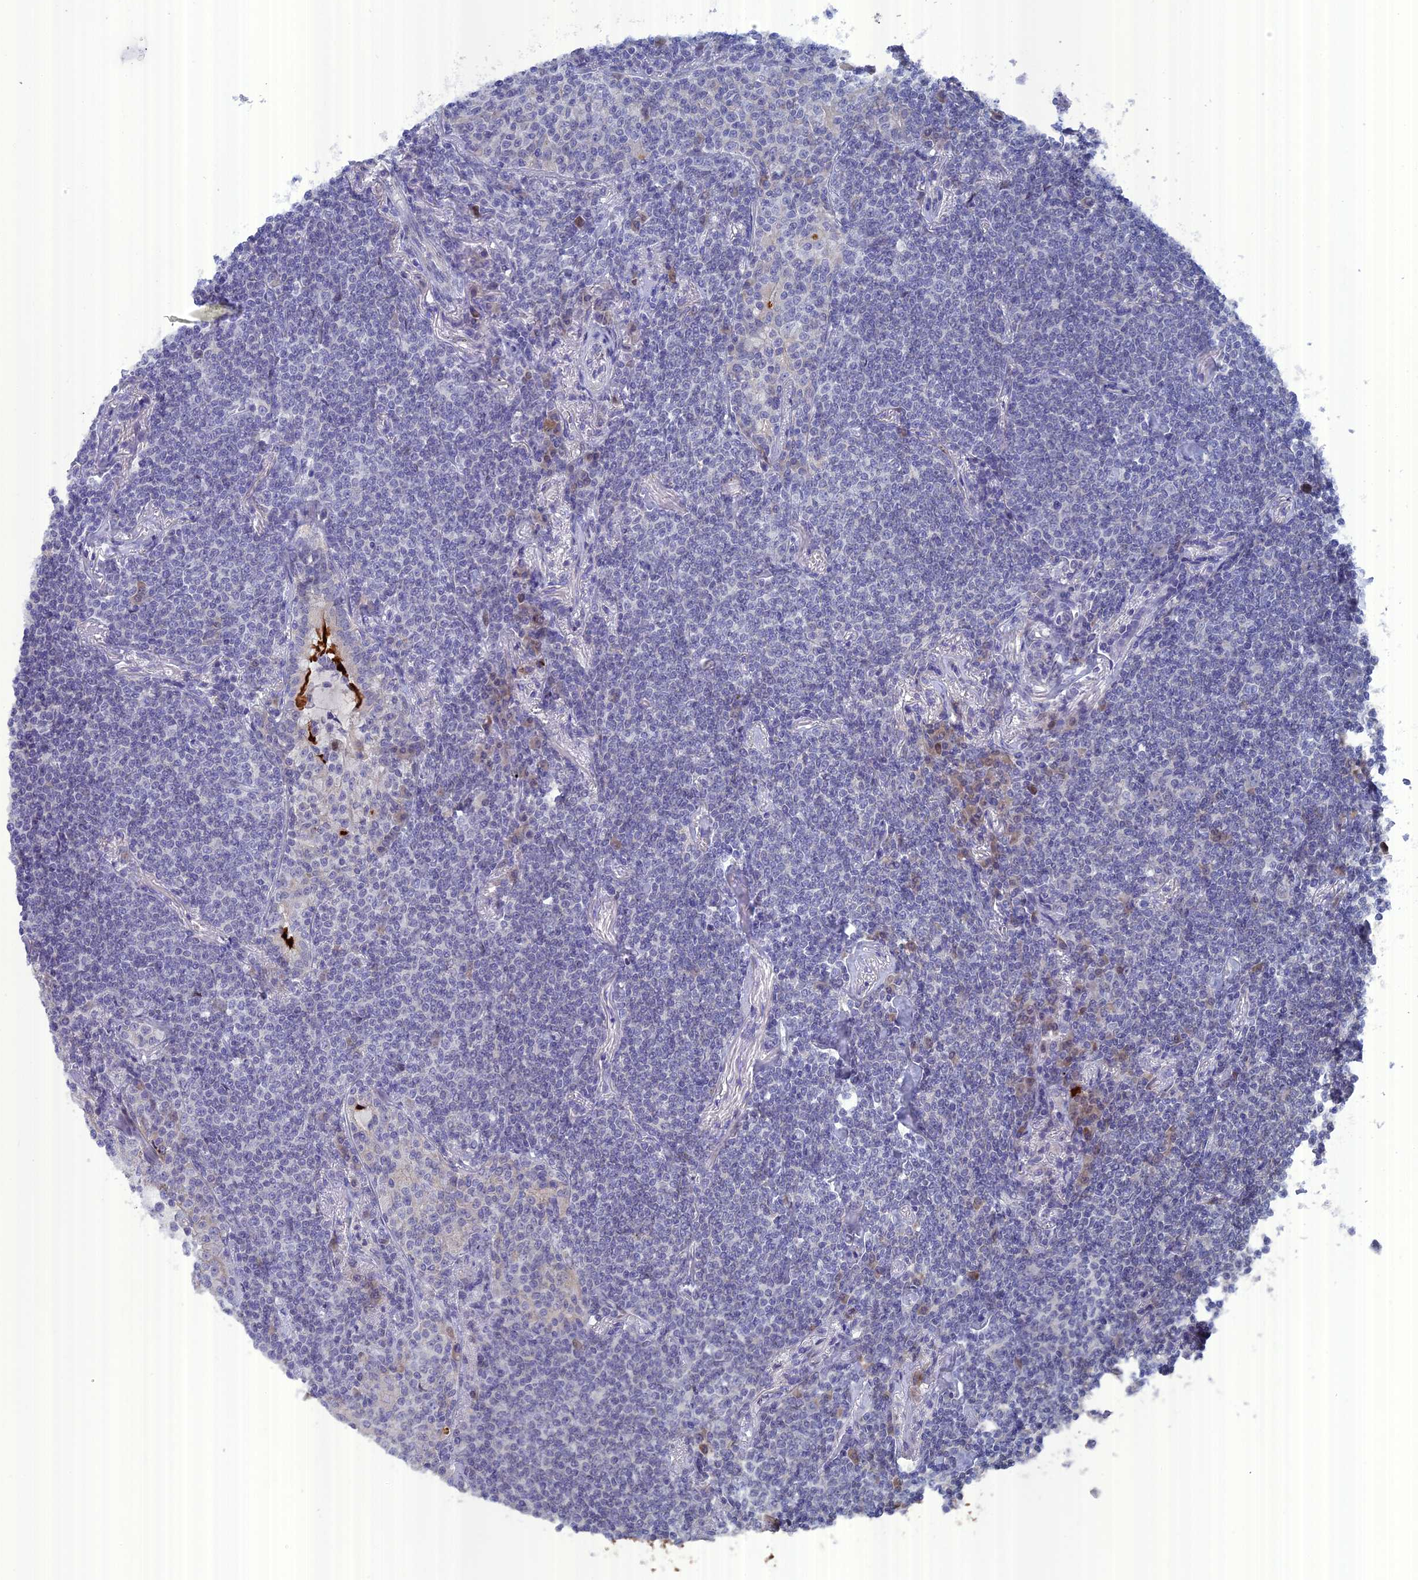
{"staining": {"intensity": "negative", "quantity": "none", "location": "none"}, "tissue": "lymphoma", "cell_type": "Tumor cells", "image_type": "cancer", "snomed": [{"axis": "morphology", "description": "Malignant lymphoma, non-Hodgkin's type, Low grade"}, {"axis": "topography", "description": "Lung"}], "caption": "Immunohistochemical staining of human lymphoma shows no significant staining in tumor cells.", "gene": "TMEM161A", "patient": {"sex": "female", "age": 71}}